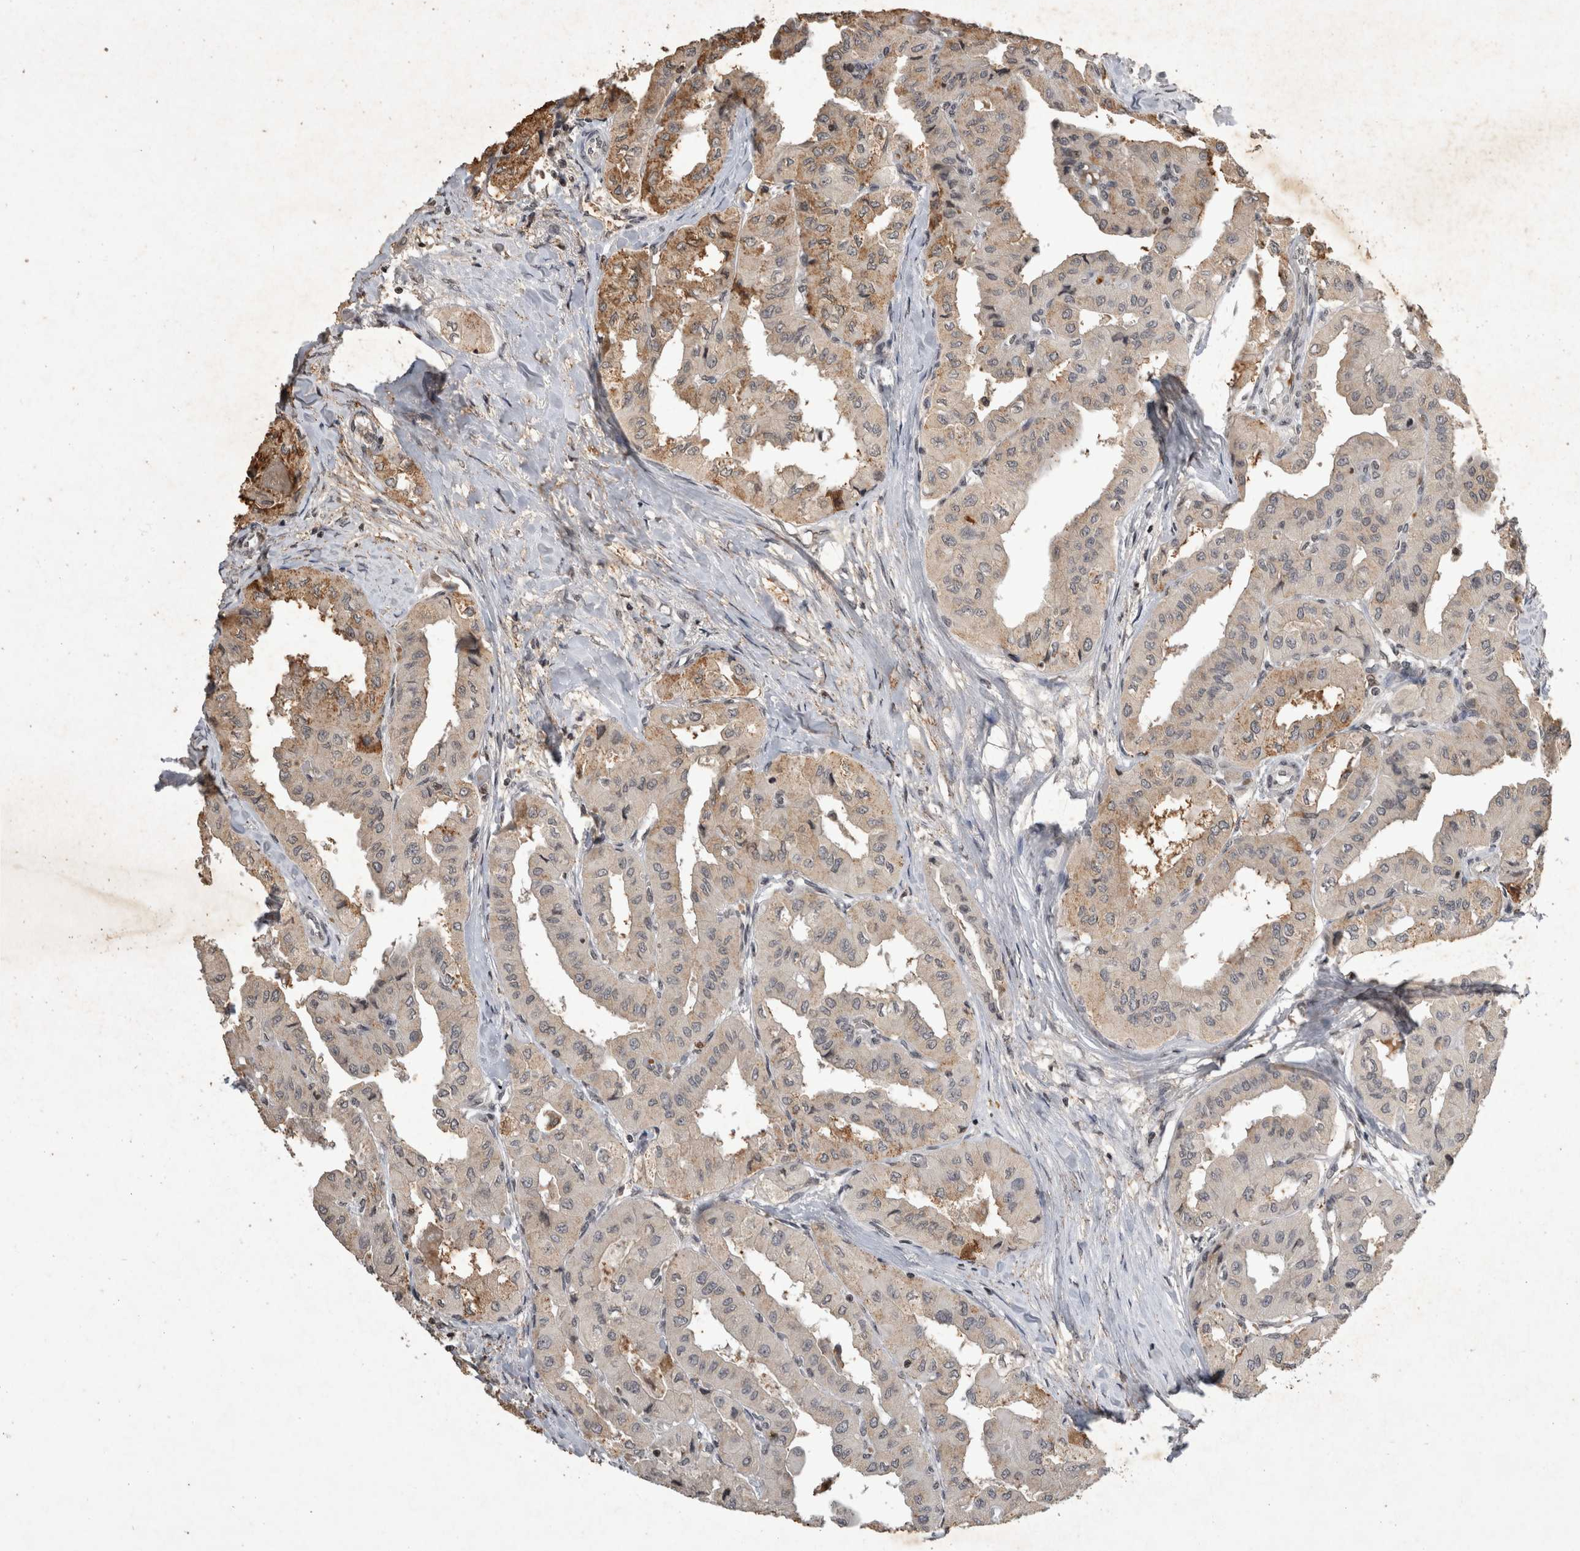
{"staining": {"intensity": "moderate", "quantity": "25%-75%", "location": "cytoplasmic/membranous"}, "tissue": "thyroid cancer", "cell_type": "Tumor cells", "image_type": "cancer", "snomed": [{"axis": "morphology", "description": "Papillary adenocarcinoma, NOS"}, {"axis": "topography", "description": "Thyroid gland"}], "caption": "This image shows papillary adenocarcinoma (thyroid) stained with IHC to label a protein in brown. The cytoplasmic/membranous of tumor cells show moderate positivity for the protein. Nuclei are counter-stained blue.", "gene": "HRK", "patient": {"sex": "female", "age": 59}}